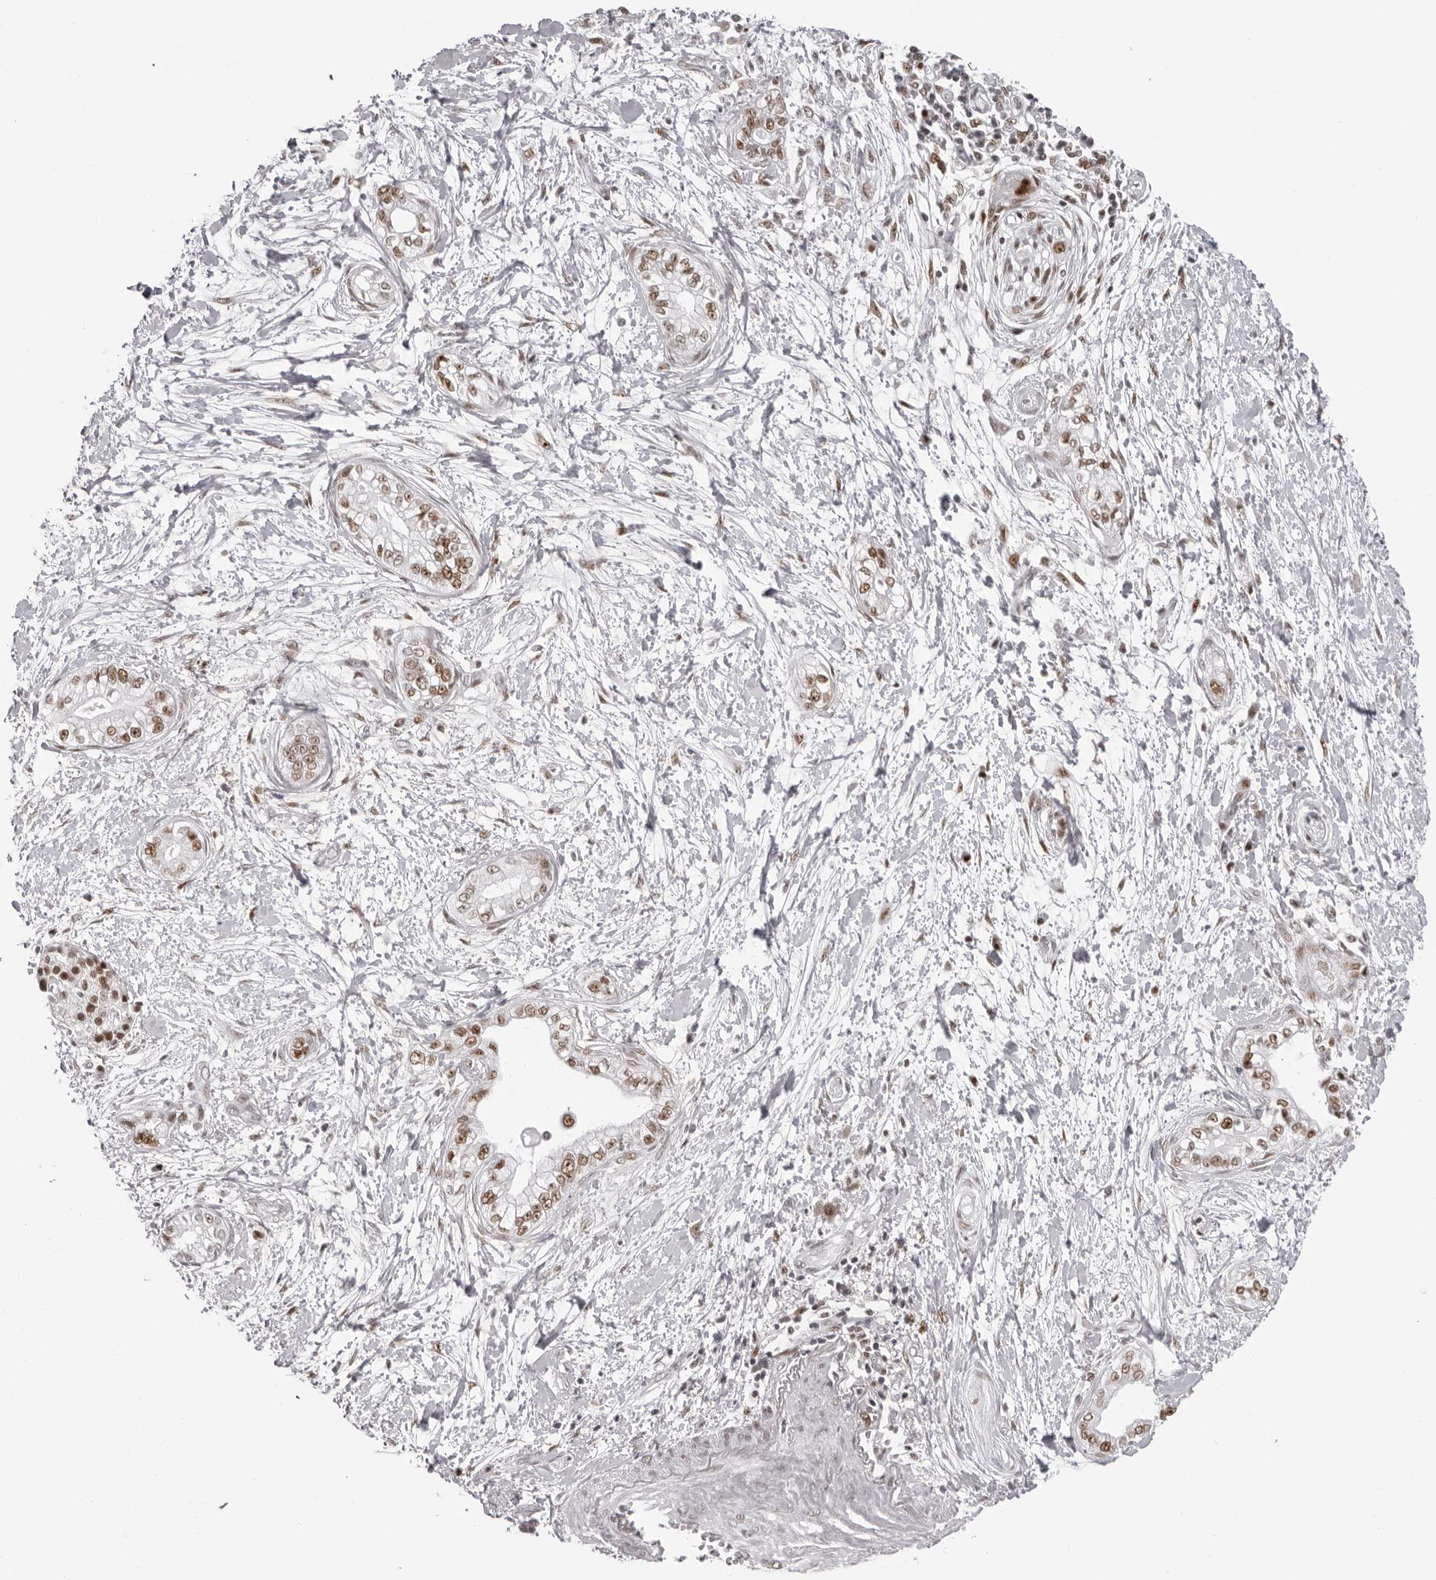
{"staining": {"intensity": "moderate", "quantity": ">75%", "location": "nuclear"}, "tissue": "pancreatic cancer", "cell_type": "Tumor cells", "image_type": "cancer", "snomed": [{"axis": "morphology", "description": "Adenocarcinoma, NOS"}, {"axis": "topography", "description": "Pancreas"}], "caption": "This is an image of IHC staining of pancreatic cancer, which shows moderate staining in the nuclear of tumor cells.", "gene": "HEXIM2", "patient": {"sex": "male", "age": 68}}